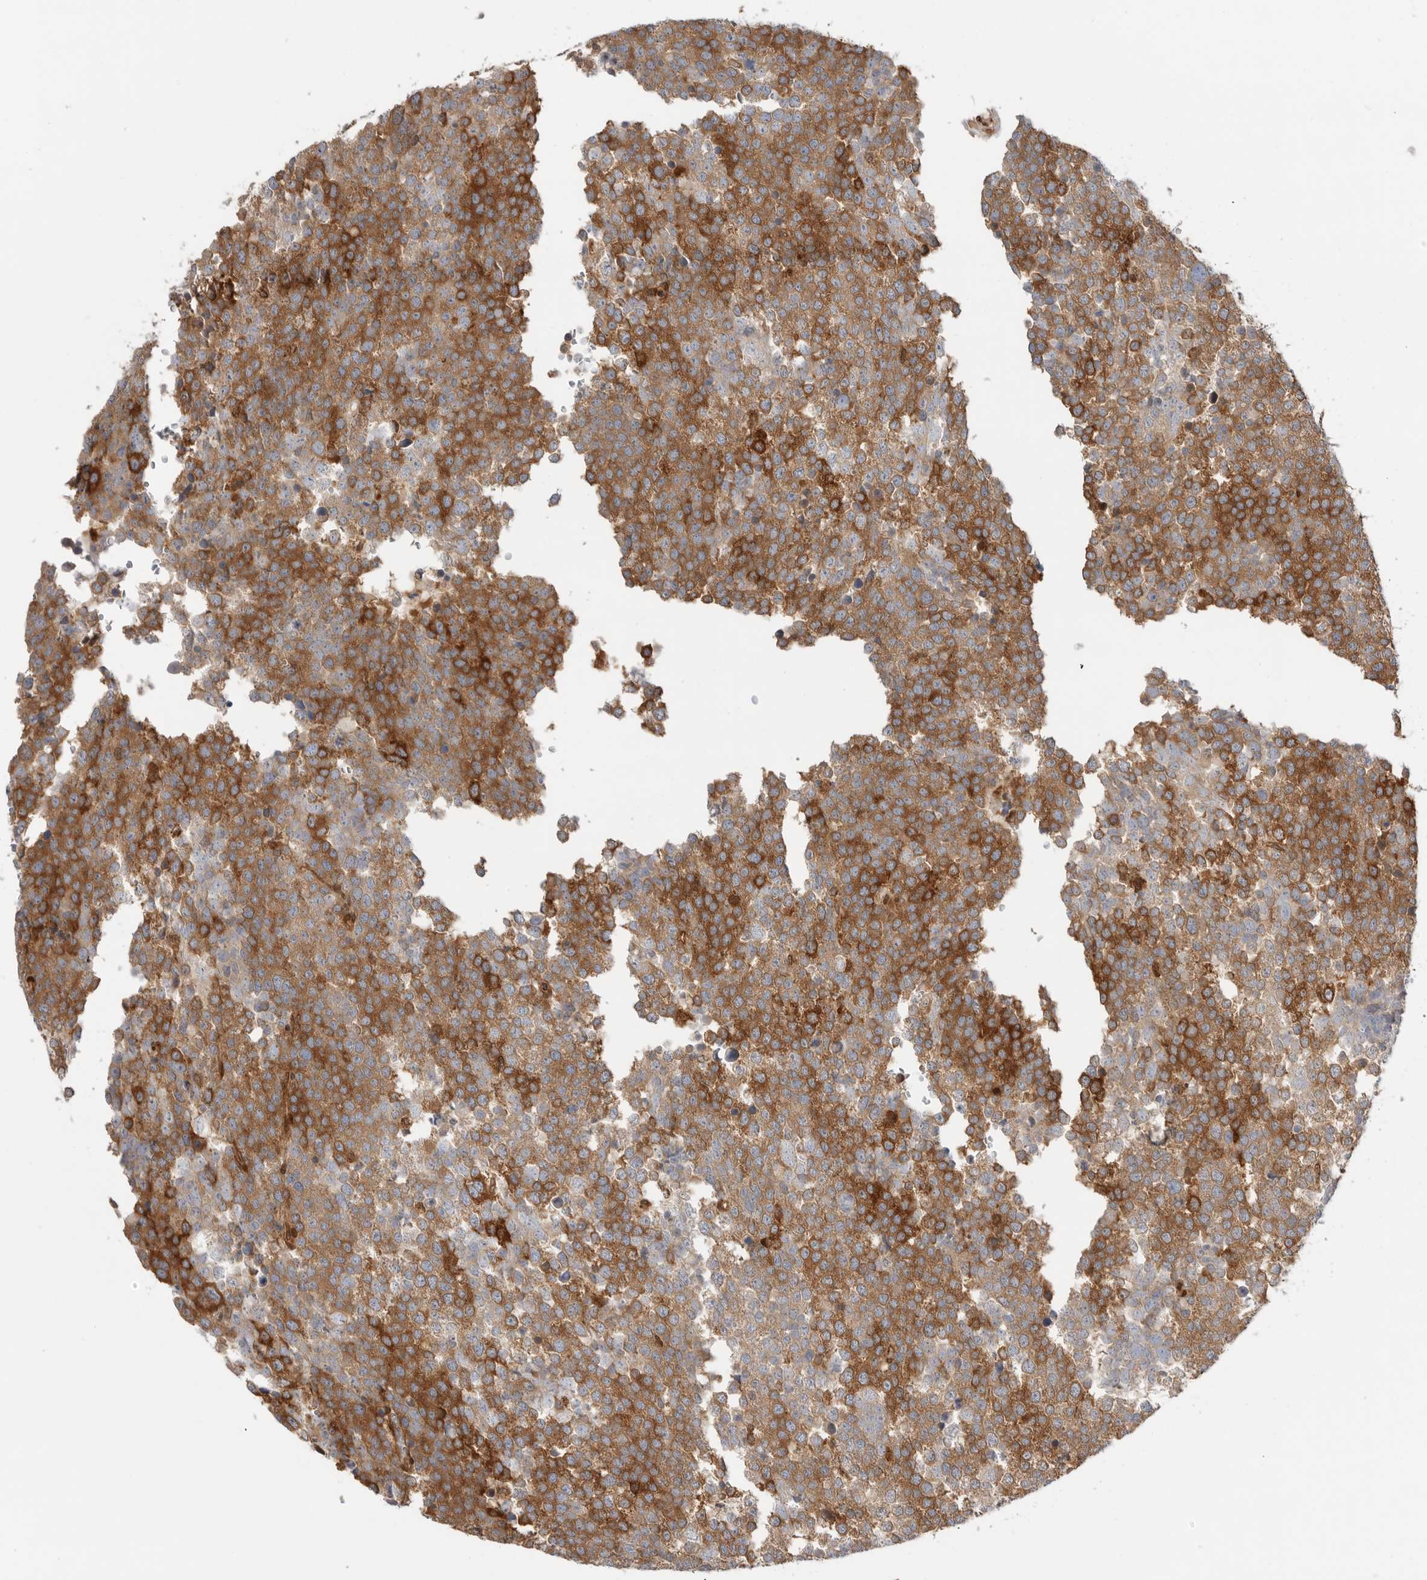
{"staining": {"intensity": "strong", "quantity": "25%-75%", "location": "cytoplasmic/membranous"}, "tissue": "testis cancer", "cell_type": "Tumor cells", "image_type": "cancer", "snomed": [{"axis": "morphology", "description": "Seminoma, NOS"}, {"axis": "topography", "description": "Testis"}], "caption": "IHC micrograph of testis seminoma stained for a protein (brown), which exhibits high levels of strong cytoplasmic/membranous staining in approximately 25%-75% of tumor cells.", "gene": "DCAF8", "patient": {"sex": "male", "age": 71}}